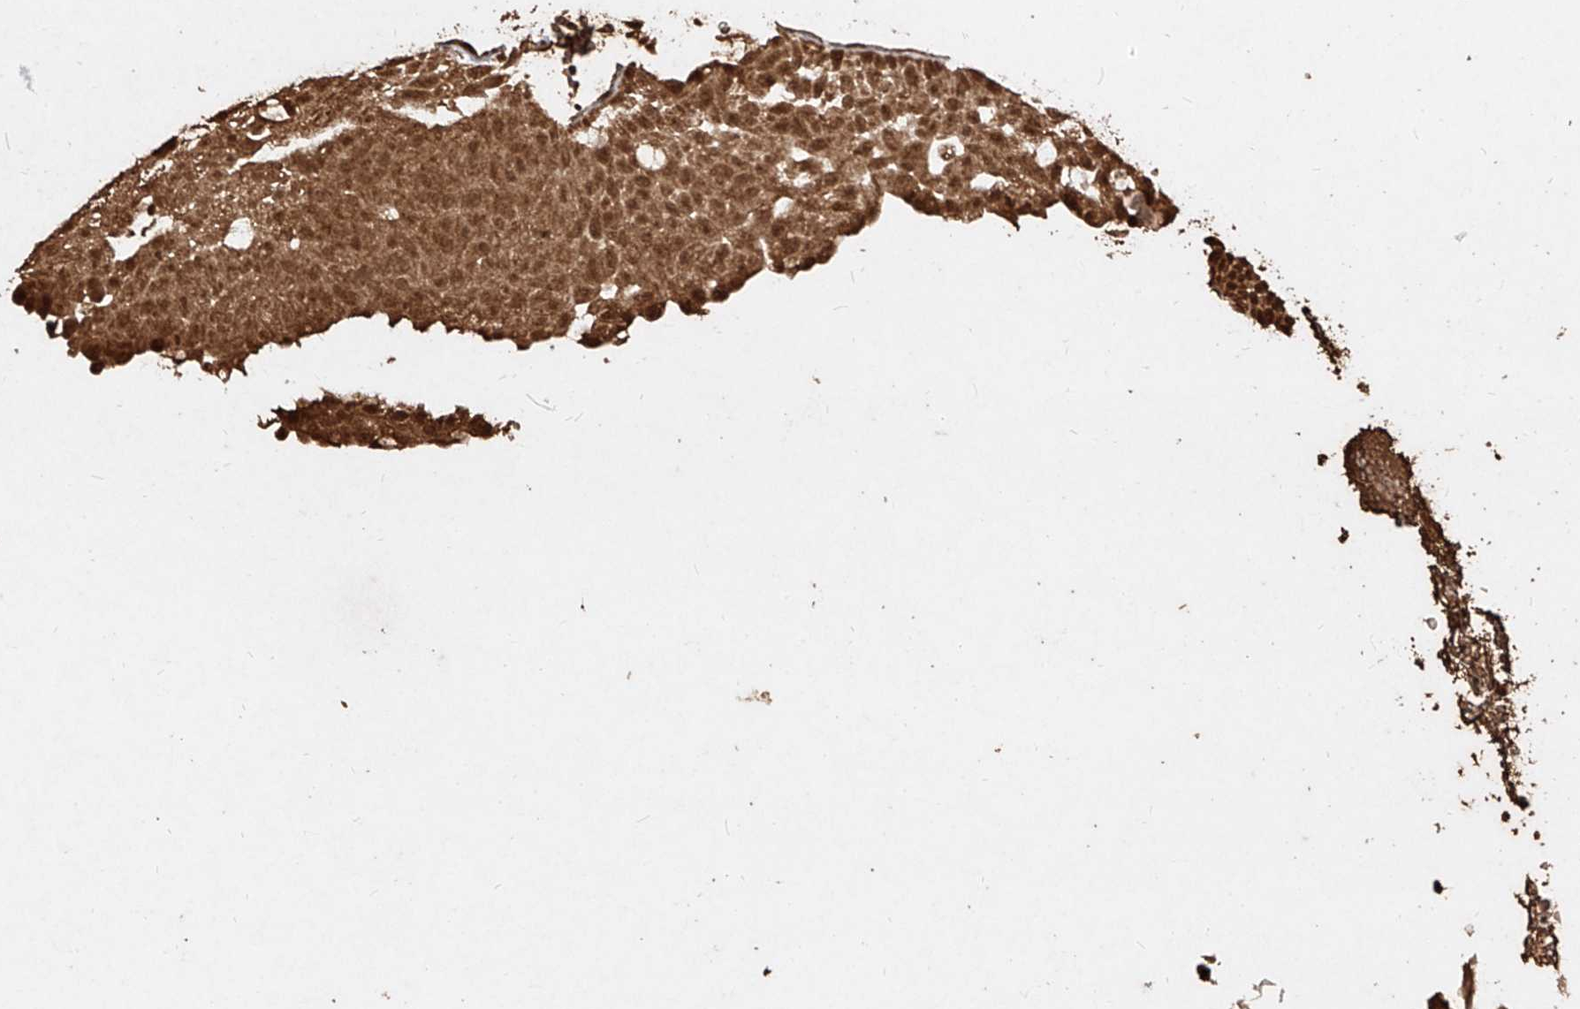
{"staining": {"intensity": "strong", "quantity": ">75%", "location": "cytoplasmic/membranous,nuclear"}, "tissue": "urothelial cancer", "cell_type": "Tumor cells", "image_type": "cancer", "snomed": [{"axis": "morphology", "description": "Urothelial carcinoma, Low grade"}, {"axis": "topography", "description": "Urinary bladder"}], "caption": "Approximately >75% of tumor cells in human low-grade urothelial carcinoma exhibit strong cytoplasmic/membranous and nuclear protein expression as visualized by brown immunohistochemical staining.", "gene": "UBE2K", "patient": {"sex": "male", "age": 78}}